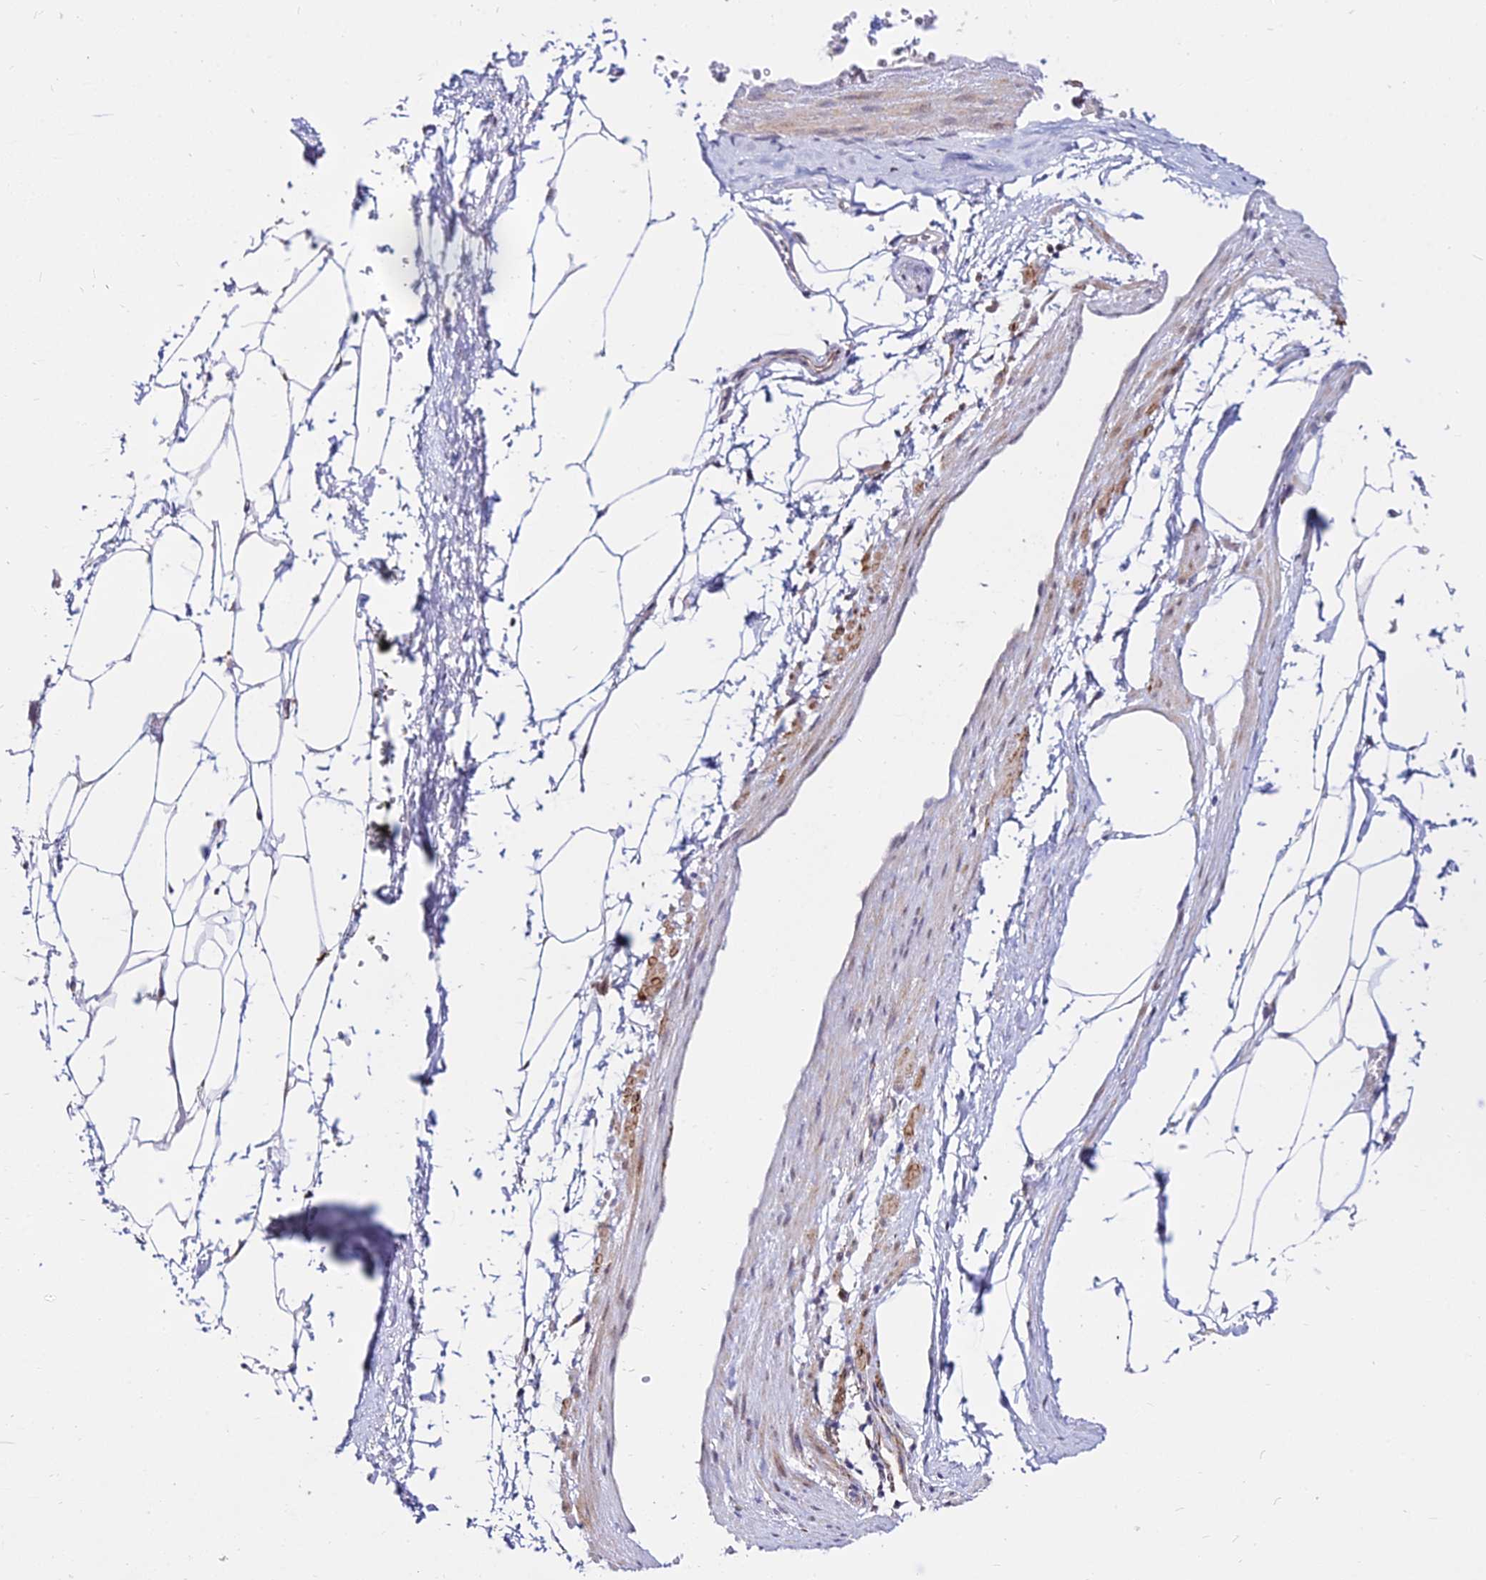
{"staining": {"intensity": "negative", "quantity": "none", "location": "none"}, "tissue": "adipose tissue", "cell_type": "Adipocytes", "image_type": "normal", "snomed": [{"axis": "morphology", "description": "Normal tissue, NOS"}, {"axis": "morphology", "description": "Adenocarcinoma, Low grade"}, {"axis": "topography", "description": "Prostate"}, {"axis": "topography", "description": "Peripheral nerve tissue"}], "caption": "IHC micrograph of benign adipose tissue: adipose tissue stained with DAB exhibits no significant protein staining in adipocytes. The staining was performed using DAB to visualize the protein expression in brown, while the nuclei were stained in blue with hematoxylin (Magnification: 20x).", "gene": "C6orf163", "patient": {"sex": "male", "age": 63}}